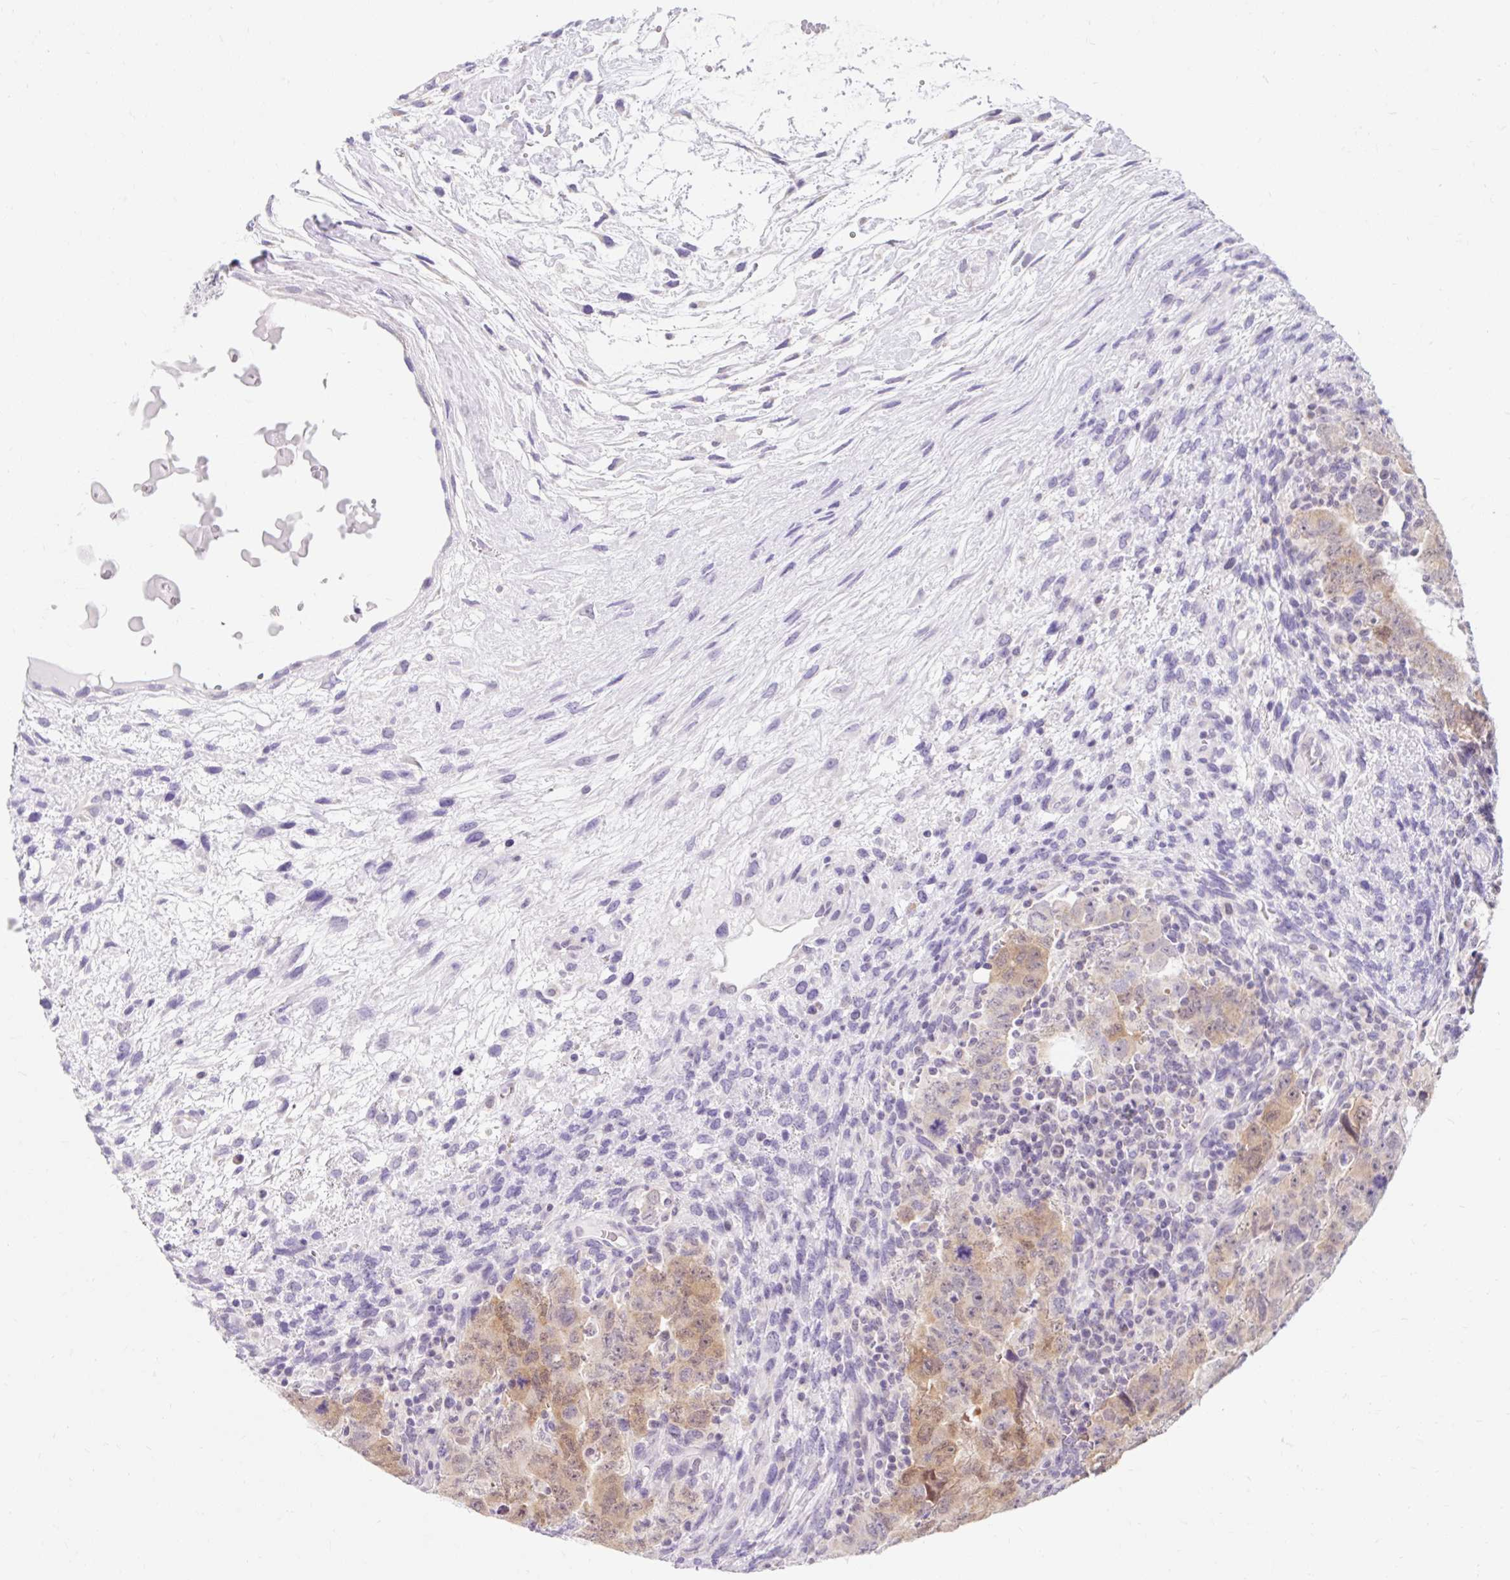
{"staining": {"intensity": "moderate", "quantity": ">75%", "location": "cytoplasmic/membranous"}, "tissue": "testis cancer", "cell_type": "Tumor cells", "image_type": "cancer", "snomed": [{"axis": "morphology", "description": "Carcinoma, Embryonal, NOS"}, {"axis": "topography", "description": "Testis"}], "caption": "A brown stain labels moderate cytoplasmic/membranous positivity of a protein in human testis cancer tumor cells.", "gene": "ITPK1", "patient": {"sex": "male", "age": 24}}